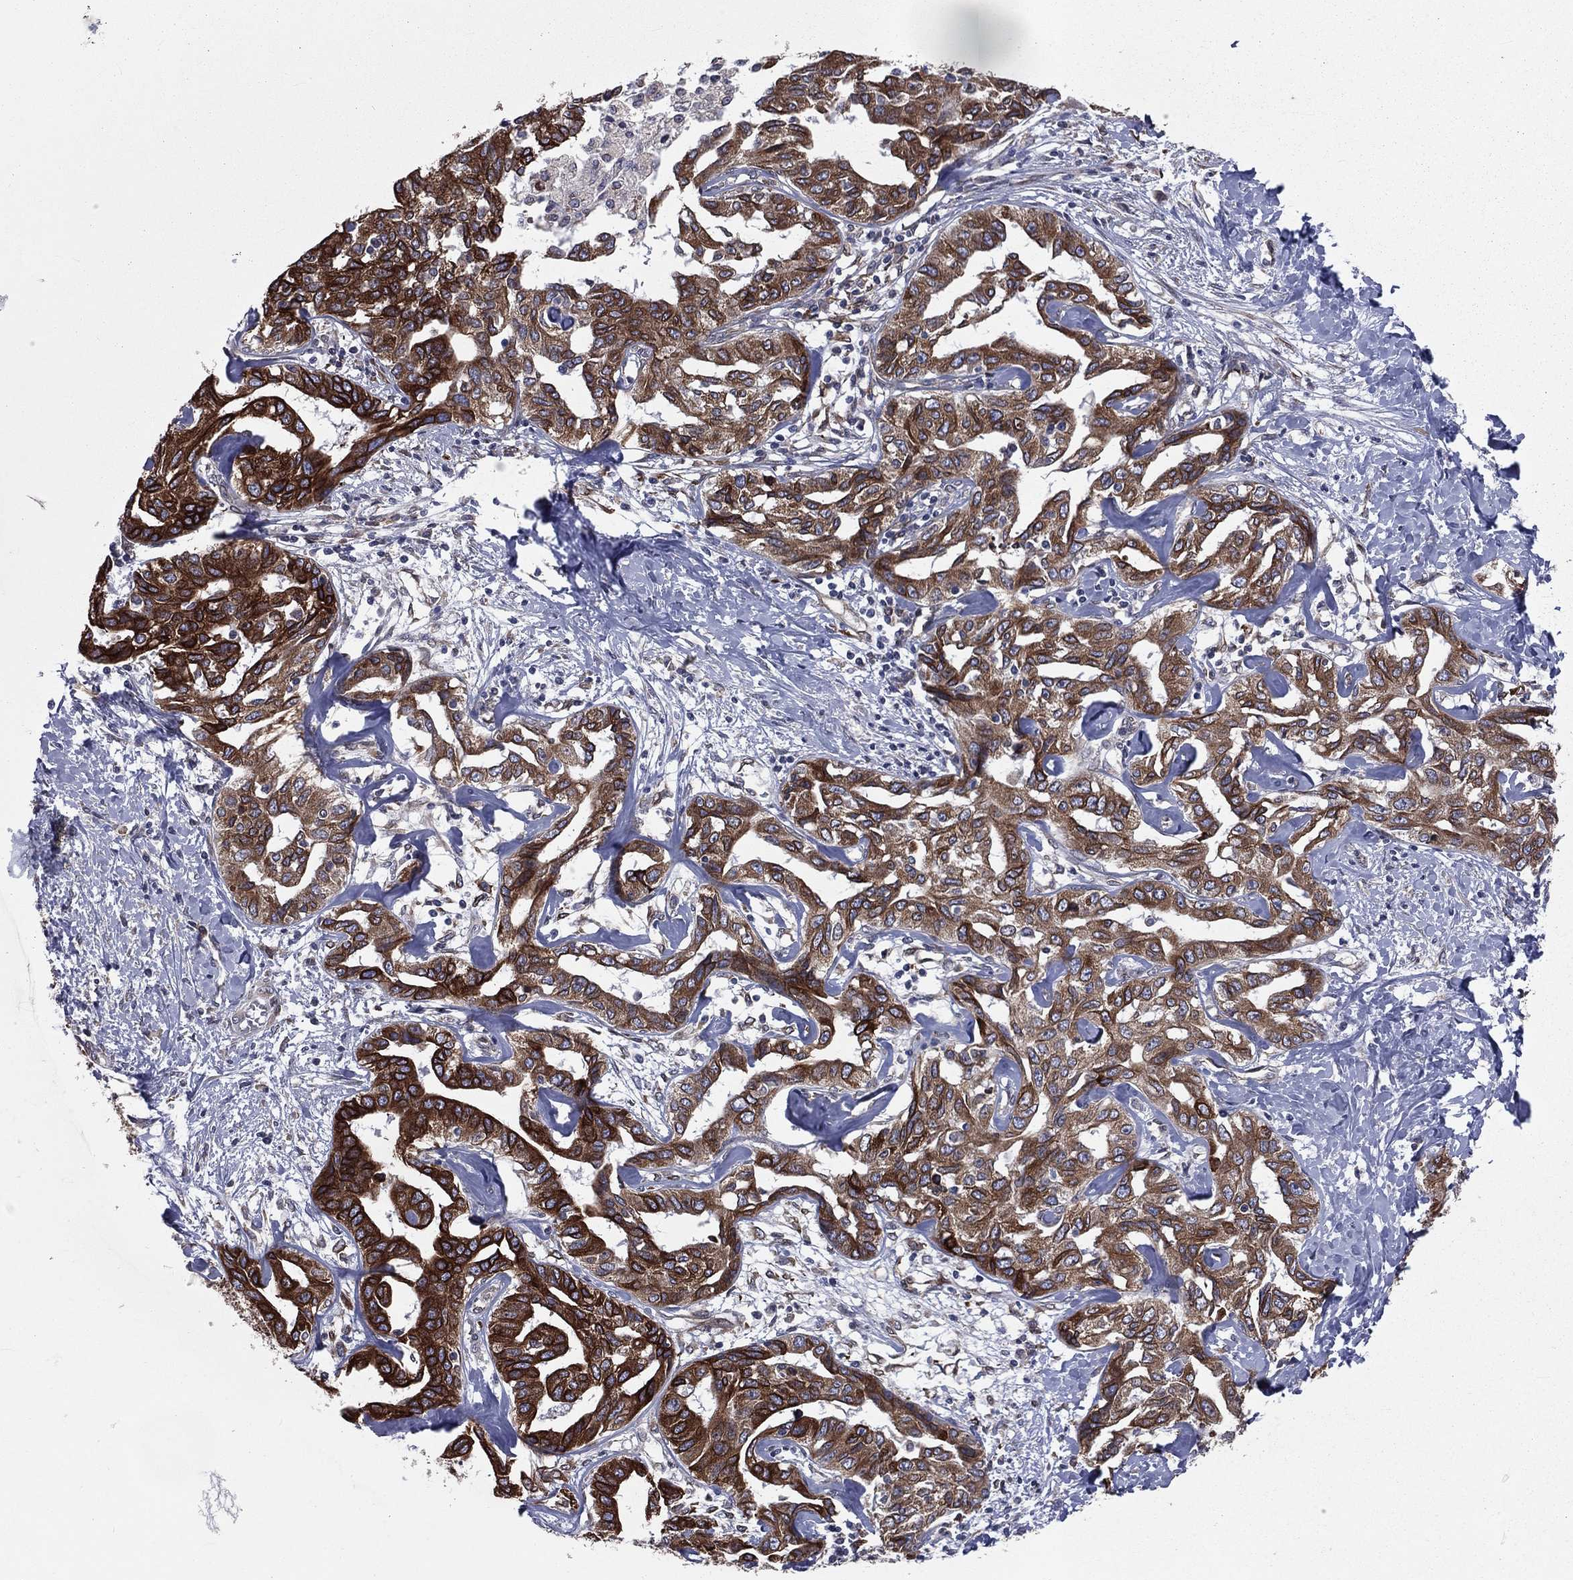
{"staining": {"intensity": "strong", "quantity": ">75%", "location": "cytoplasmic/membranous"}, "tissue": "liver cancer", "cell_type": "Tumor cells", "image_type": "cancer", "snomed": [{"axis": "morphology", "description": "Cholangiocarcinoma"}, {"axis": "topography", "description": "Liver"}], "caption": "Immunohistochemistry (IHC) (DAB (3,3'-diaminobenzidine)) staining of cholangiocarcinoma (liver) reveals strong cytoplasmic/membranous protein staining in approximately >75% of tumor cells.", "gene": "PGRMC1", "patient": {"sex": "male", "age": 59}}